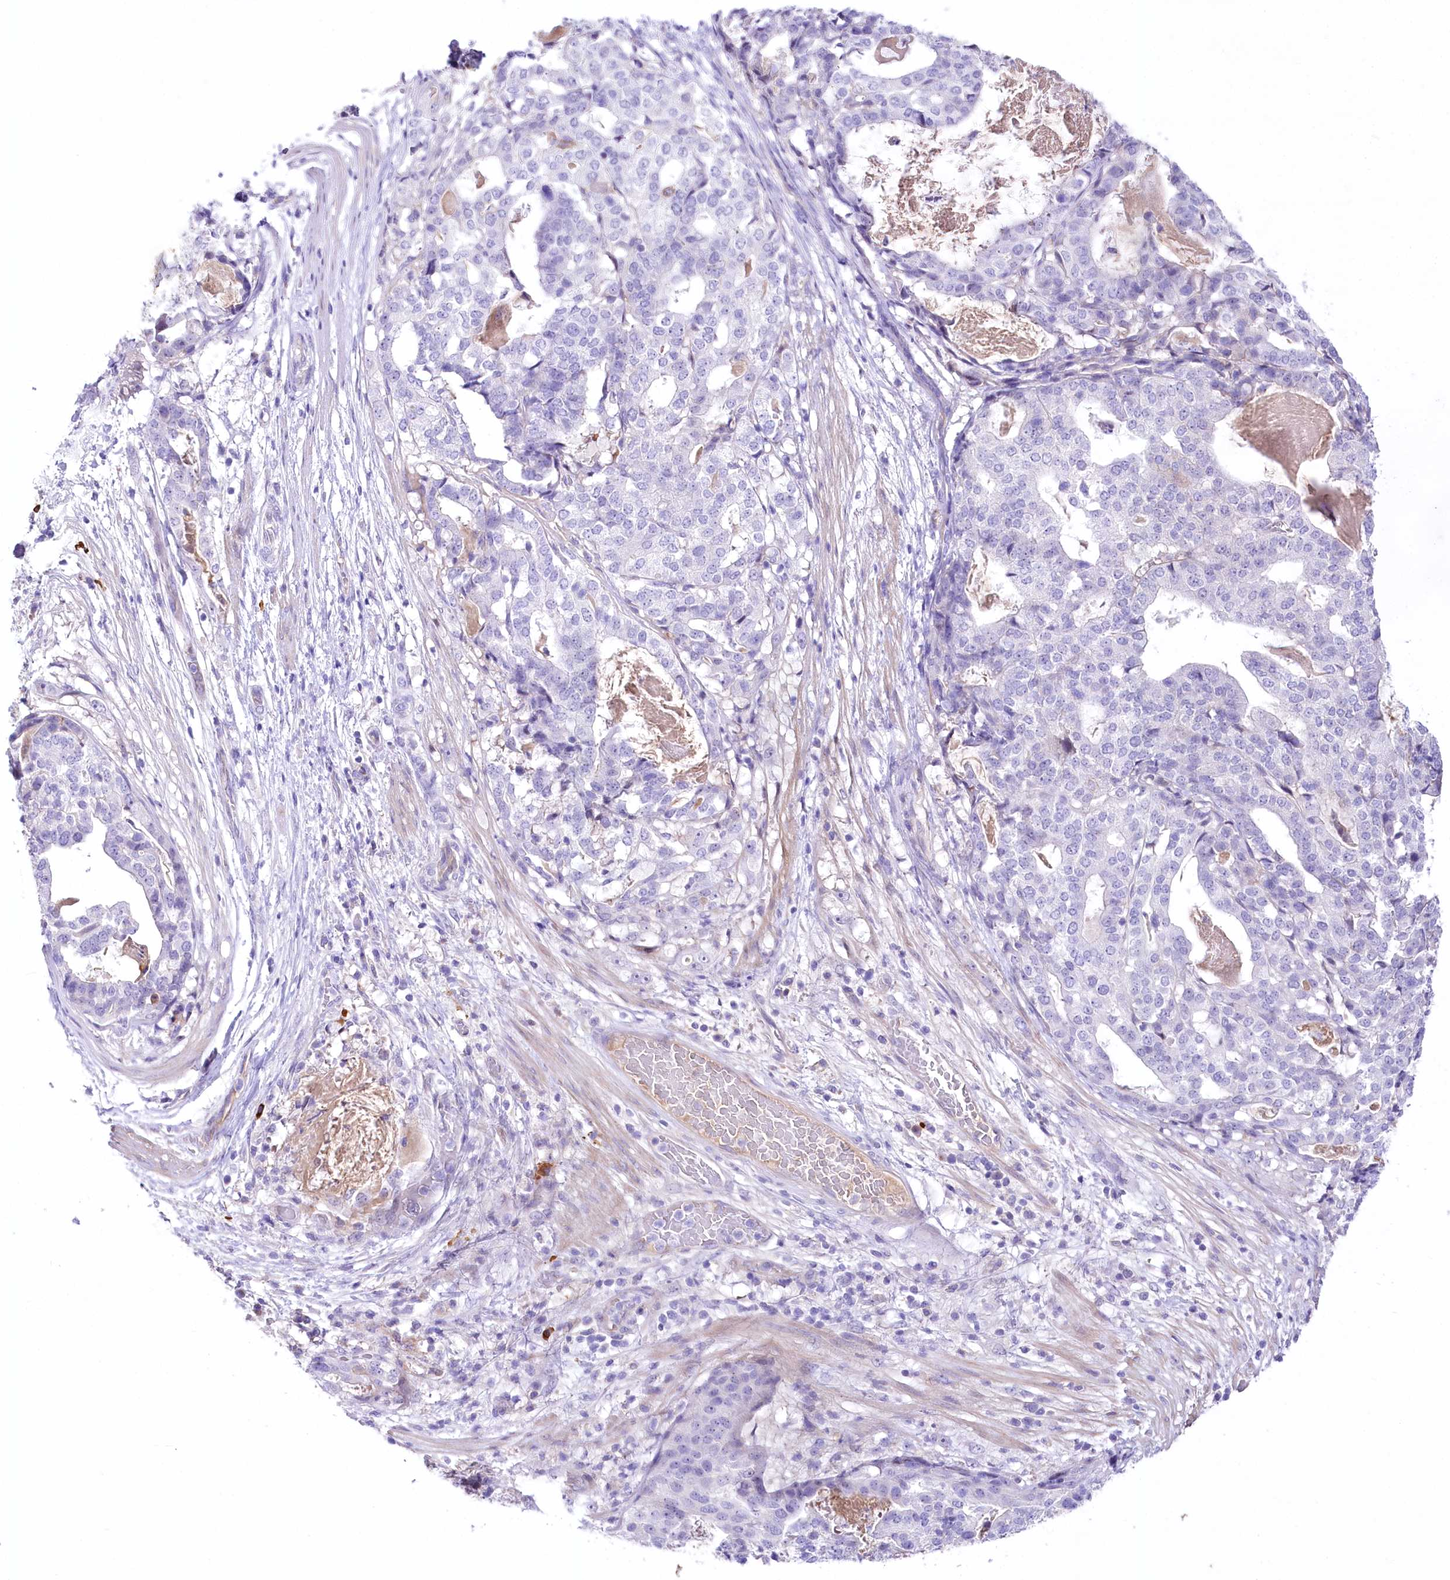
{"staining": {"intensity": "negative", "quantity": "none", "location": "none"}, "tissue": "stomach cancer", "cell_type": "Tumor cells", "image_type": "cancer", "snomed": [{"axis": "morphology", "description": "Adenocarcinoma, NOS"}, {"axis": "topography", "description": "Stomach"}], "caption": "IHC of stomach cancer displays no expression in tumor cells. (Stains: DAB (3,3'-diaminobenzidine) immunohistochemistry (IHC) with hematoxylin counter stain, Microscopy: brightfield microscopy at high magnification).", "gene": "CEP164", "patient": {"sex": "male", "age": 48}}